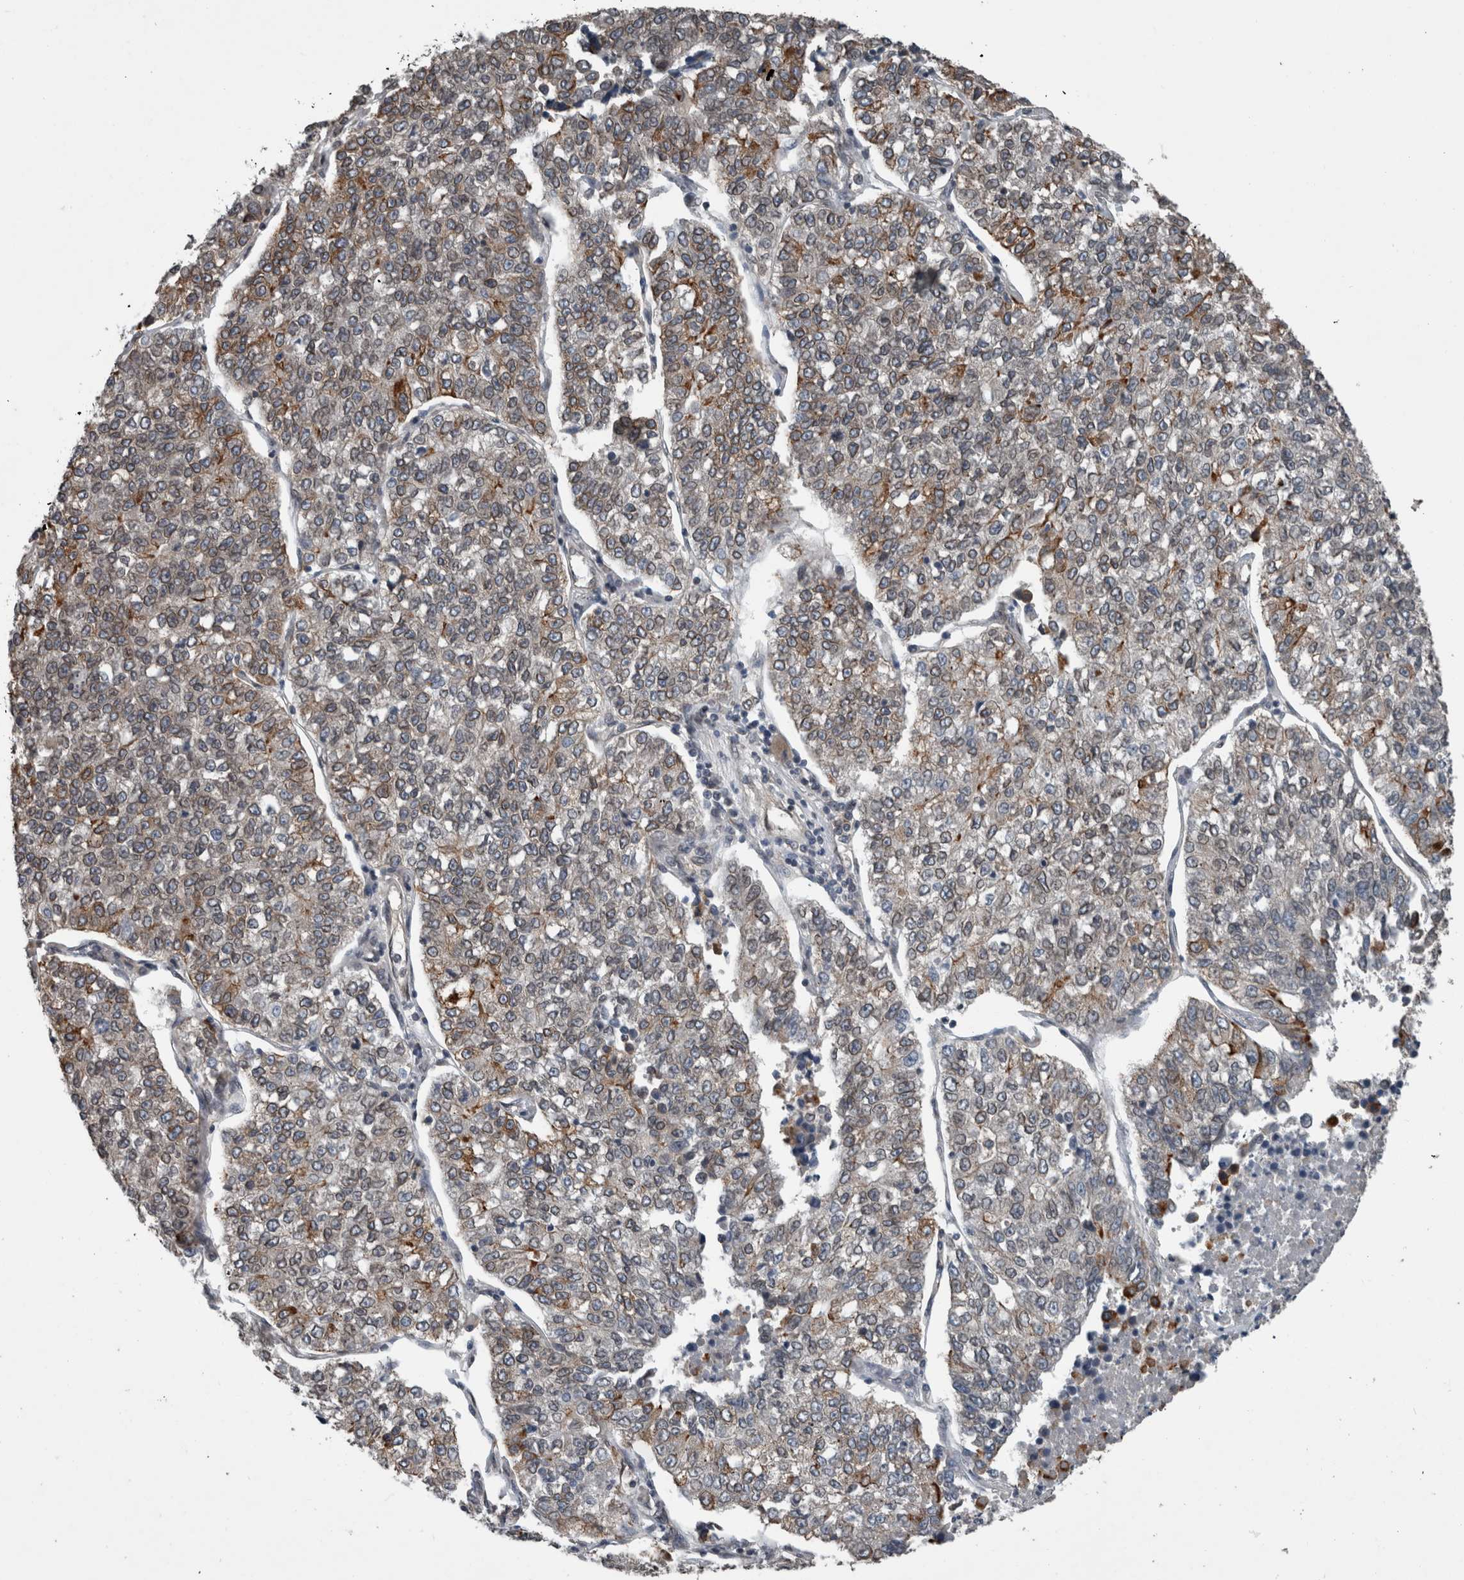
{"staining": {"intensity": "moderate", "quantity": "<25%", "location": "cytoplasmic/membranous"}, "tissue": "lung cancer", "cell_type": "Tumor cells", "image_type": "cancer", "snomed": [{"axis": "morphology", "description": "Adenocarcinoma, NOS"}, {"axis": "topography", "description": "Lung"}], "caption": "The immunohistochemical stain shows moderate cytoplasmic/membranous staining in tumor cells of adenocarcinoma (lung) tissue.", "gene": "RANBP2", "patient": {"sex": "male", "age": 49}}